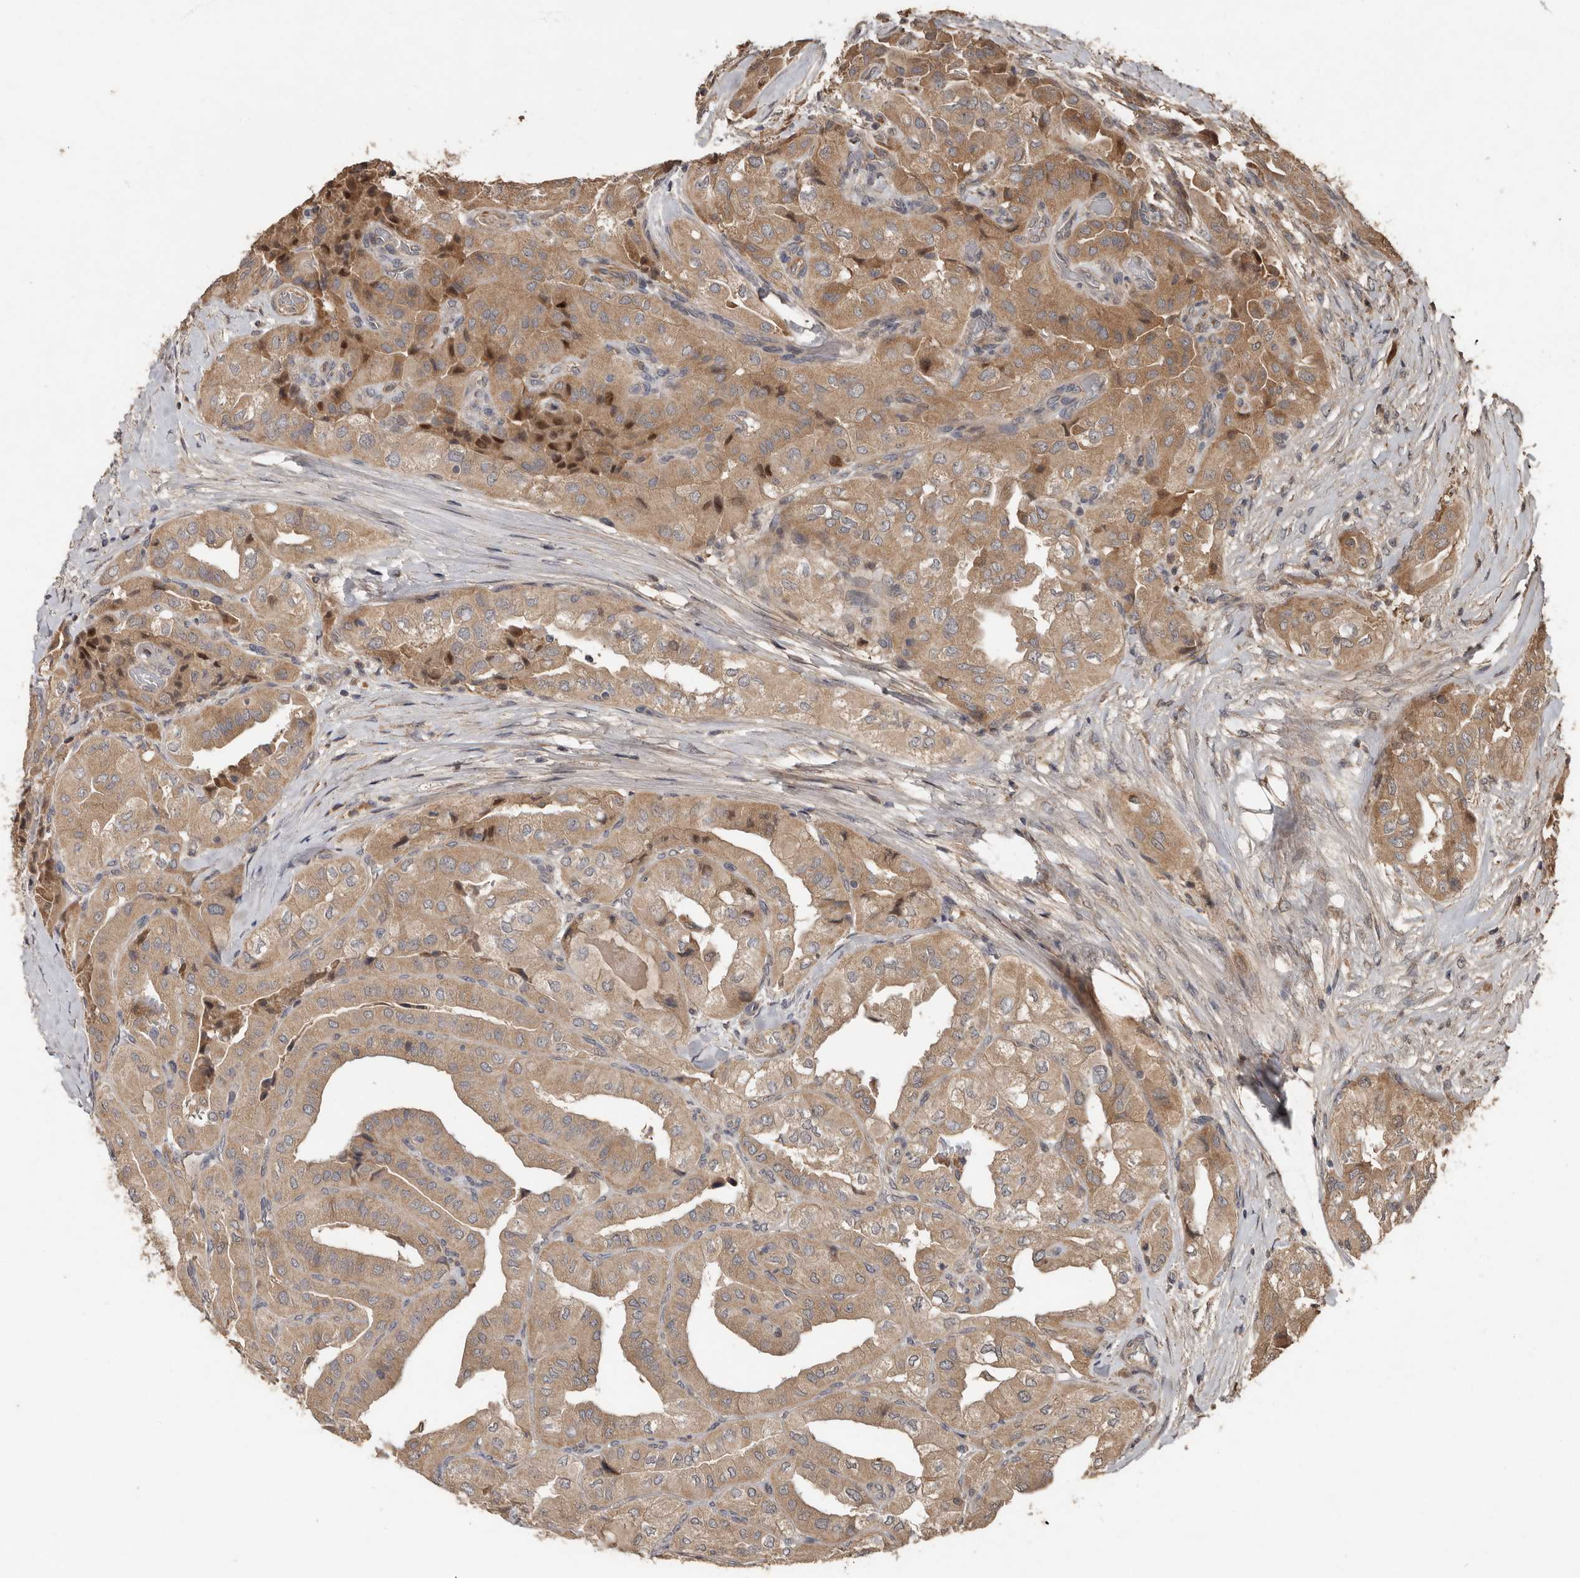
{"staining": {"intensity": "moderate", "quantity": ">75%", "location": "cytoplasmic/membranous"}, "tissue": "thyroid cancer", "cell_type": "Tumor cells", "image_type": "cancer", "snomed": [{"axis": "morphology", "description": "Papillary adenocarcinoma, NOS"}, {"axis": "topography", "description": "Thyroid gland"}], "caption": "An immunohistochemistry photomicrograph of neoplastic tissue is shown. Protein staining in brown highlights moderate cytoplasmic/membranous positivity in thyroid cancer (papillary adenocarcinoma) within tumor cells.", "gene": "KIF26B", "patient": {"sex": "female", "age": 59}}